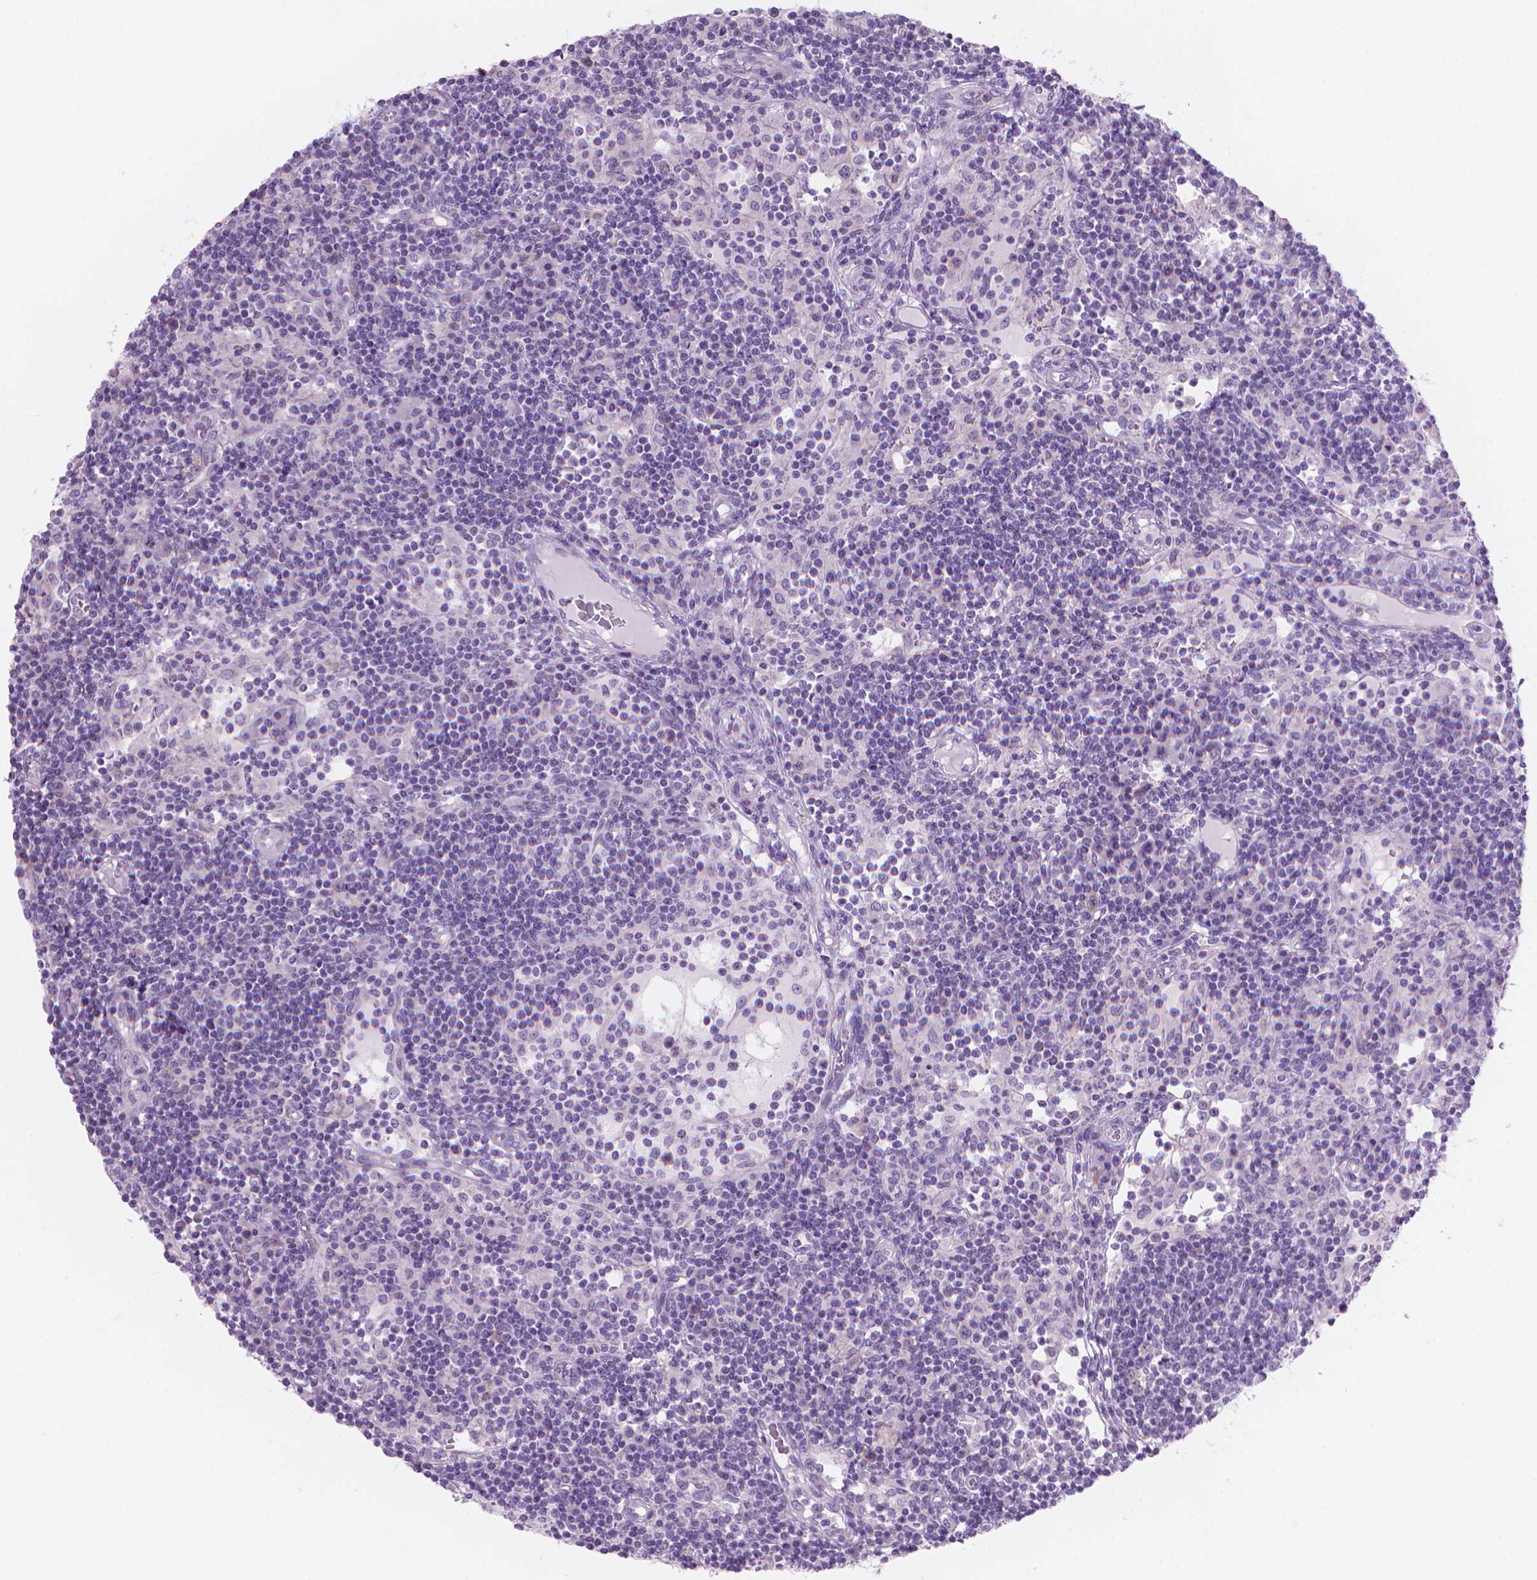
{"staining": {"intensity": "negative", "quantity": "none", "location": "none"}, "tissue": "lymph node", "cell_type": "Germinal center cells", "image_type": "normal", "snomed": [{"axis": "morphology", "description": "Normal tissue, NOS"}, {"axis": "topography", "description": "Lymph node"}], "caption": "This is an immunohistochemistry (IHC) photomicrograph of normal lymph node. There is no staining in germinal center cells.", "gene": "ENSG00000187186", "patient": {"sex": "female", "age": 72}}